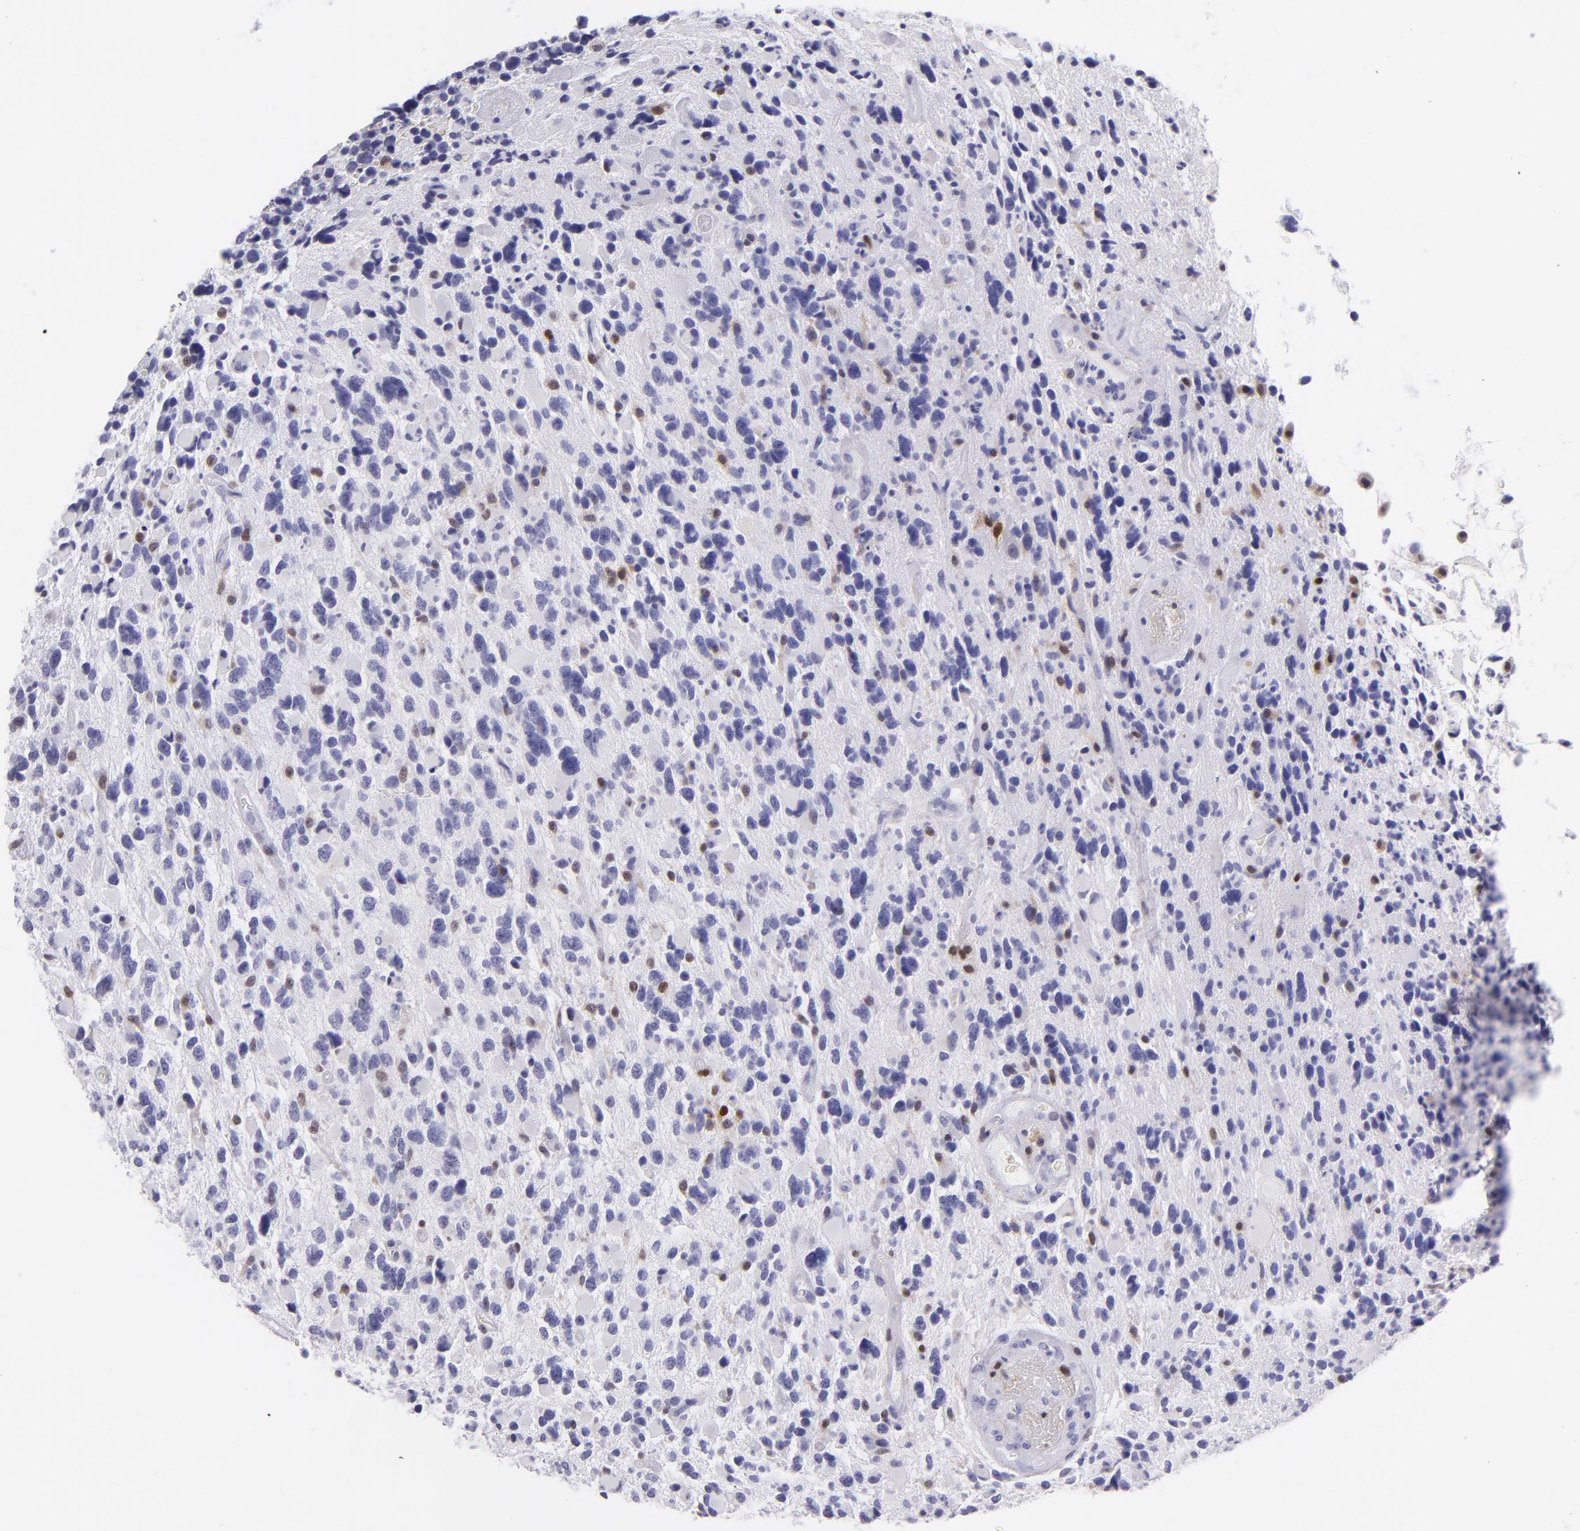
{"staining": {"intensity": "moderate", "quantity": "<25%", "location": "nuclear"}, "tissue": "glioma", "cell_type": "Tumor cells", "image_type": "cancer", "snomed": [{"axis": "morphology", "description": "Glioma, malignant, High grade"}, {"axis": "topography", "description": "Brain"}], "caption": "A histopathology image of human glioma stained for a protein reveals moderate nuclear brown staining in tumor cells.", "gene": "MITF", "patient": {"sex": "female", "age": 37}}